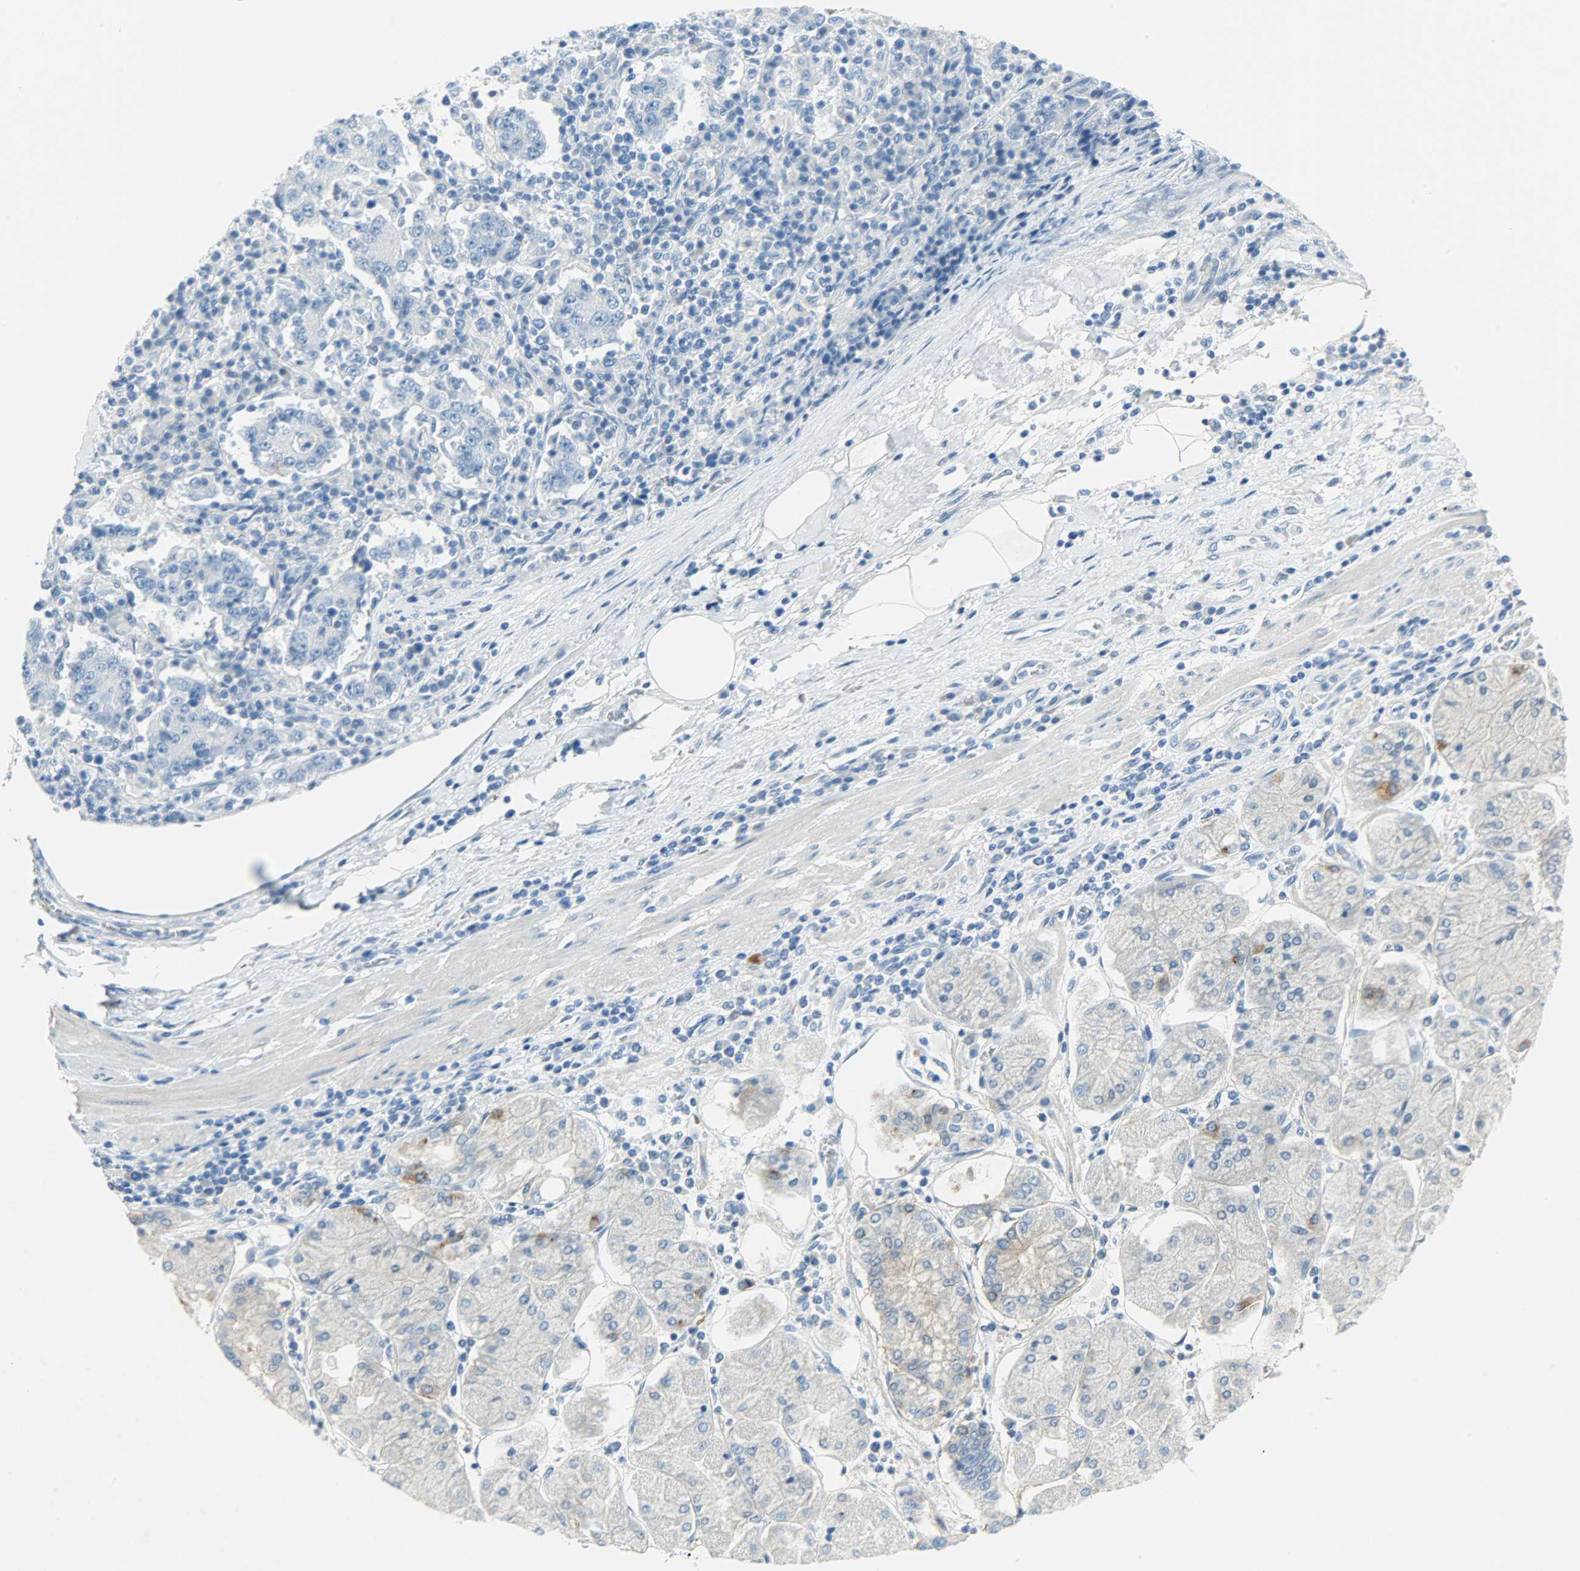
{"staining": {"intensity": "negative", "quantity": "none", "location": "none"}, "tissue": "stomach cancer", "cell_type": "Tumor cells", "image_type": "cancer", "snomed": [{"axis": "morphology", "description": "Normal tissue, NOS"}, {"axis": "morphology", "description": "Adenocarcinoma, NOS"}, {"axis": "topography", "description": "Stomach, upper"}, {"axis": "topography", "description": "Stomach"}], "caption": "IHC photomicrograph of stomach adenocarcinoma stained for a protein (brown), which reveals no positivity in tumor cells.", "gene": "PROM1", "patient": {"sex": "male", "age": 59}}